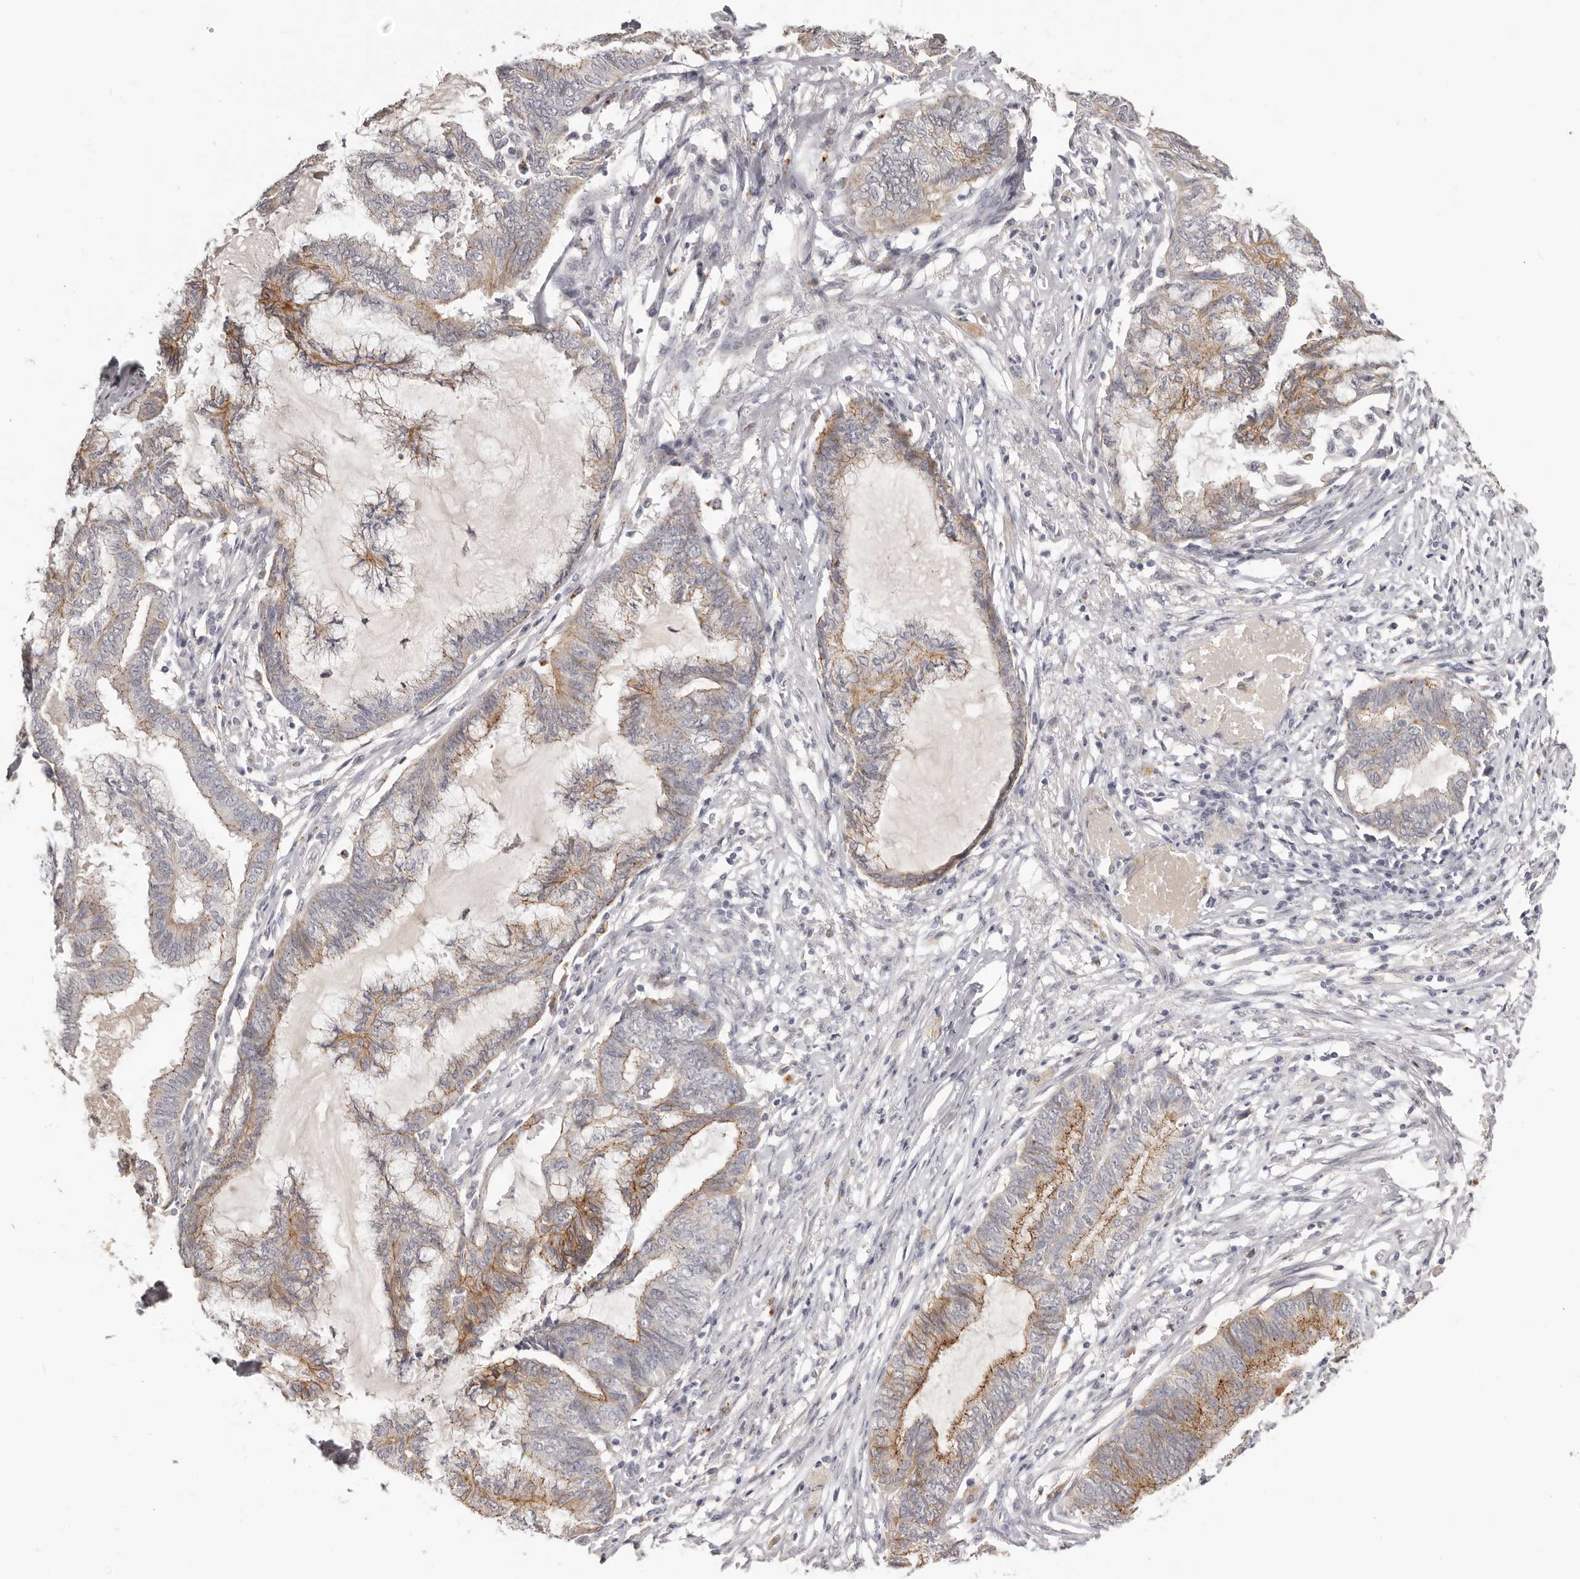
{"staining": {"intensity": "moderate", "quantity": "25%-75%", "location": "cytoplasmic/membranous"}, "tissue": "endometrial cancer", "cell_type": "Tumor cells", "image_type": "cancer", "snomed": [{"axis": "morphology", "description": "Adenocarcinoma, NOS"}, {"axis": "topography", "description": "Endometrium"}], "caption": "Tumor cells reveal moderate cytoplasmic/membranous positivity in approximately 25%-75% of cells in endometrial adenocarcinoma.", "gene": "PCDHB6", "patient": {"sex": "female", "age": 86}}